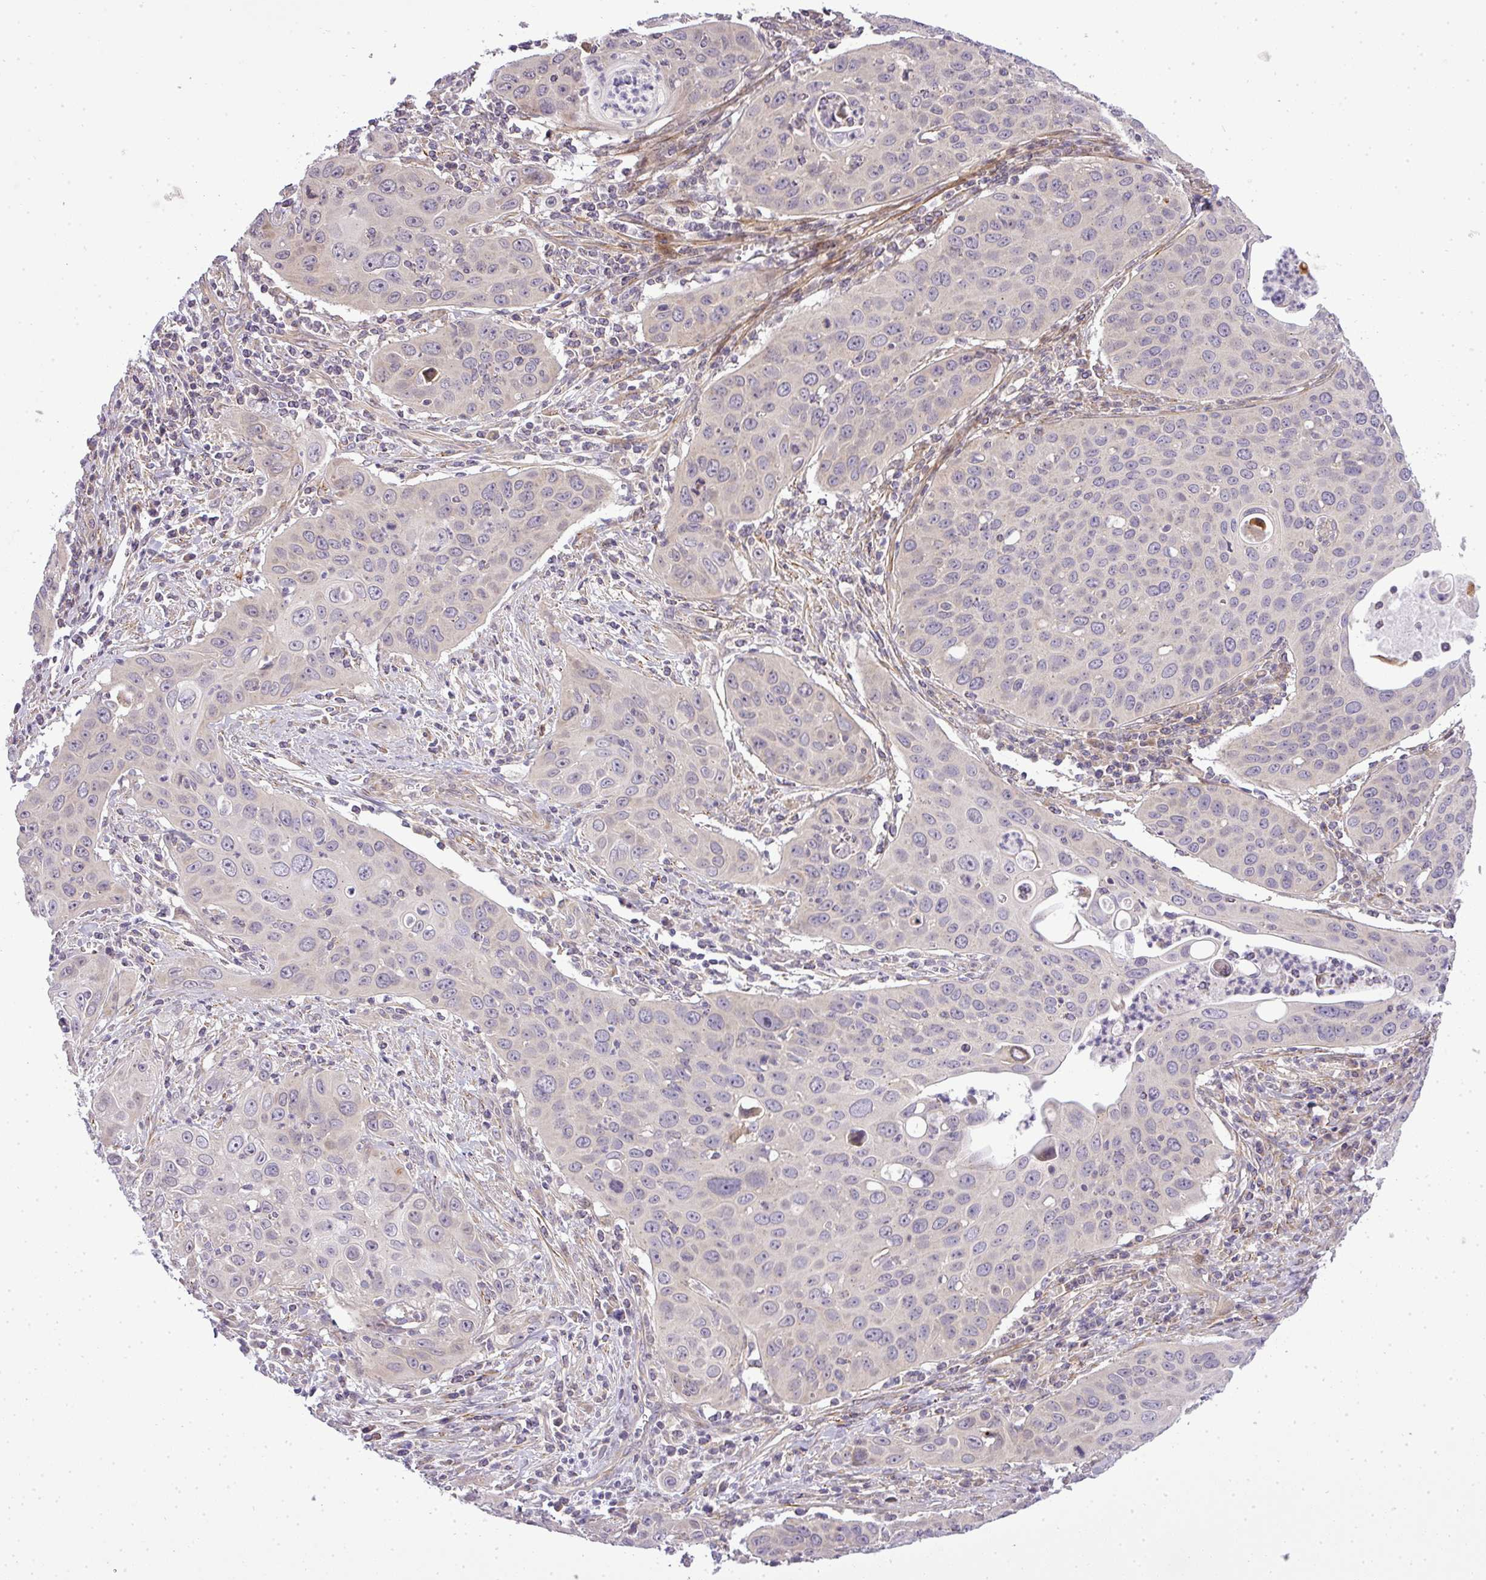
{"staining": {"intensity": "negative", "quantity": "none", "location": "none"}, "tissue": "cervical cancer", "cell_type": "Tumor cells", "image_type": "cancer", "snomed": [{"axis": "morphology", "description": "Squamous cell carcinoma, NOS"}, {"axis": "topography", "description": "Cervix"}], "caption": "Human squamous cell carcinoma (cervical) stained for a protein using immunohistochemistry exhibits no expression in tumor cells.", "gene": "ZDHHC1", "patient": {"sex": "female", "age": 36}}